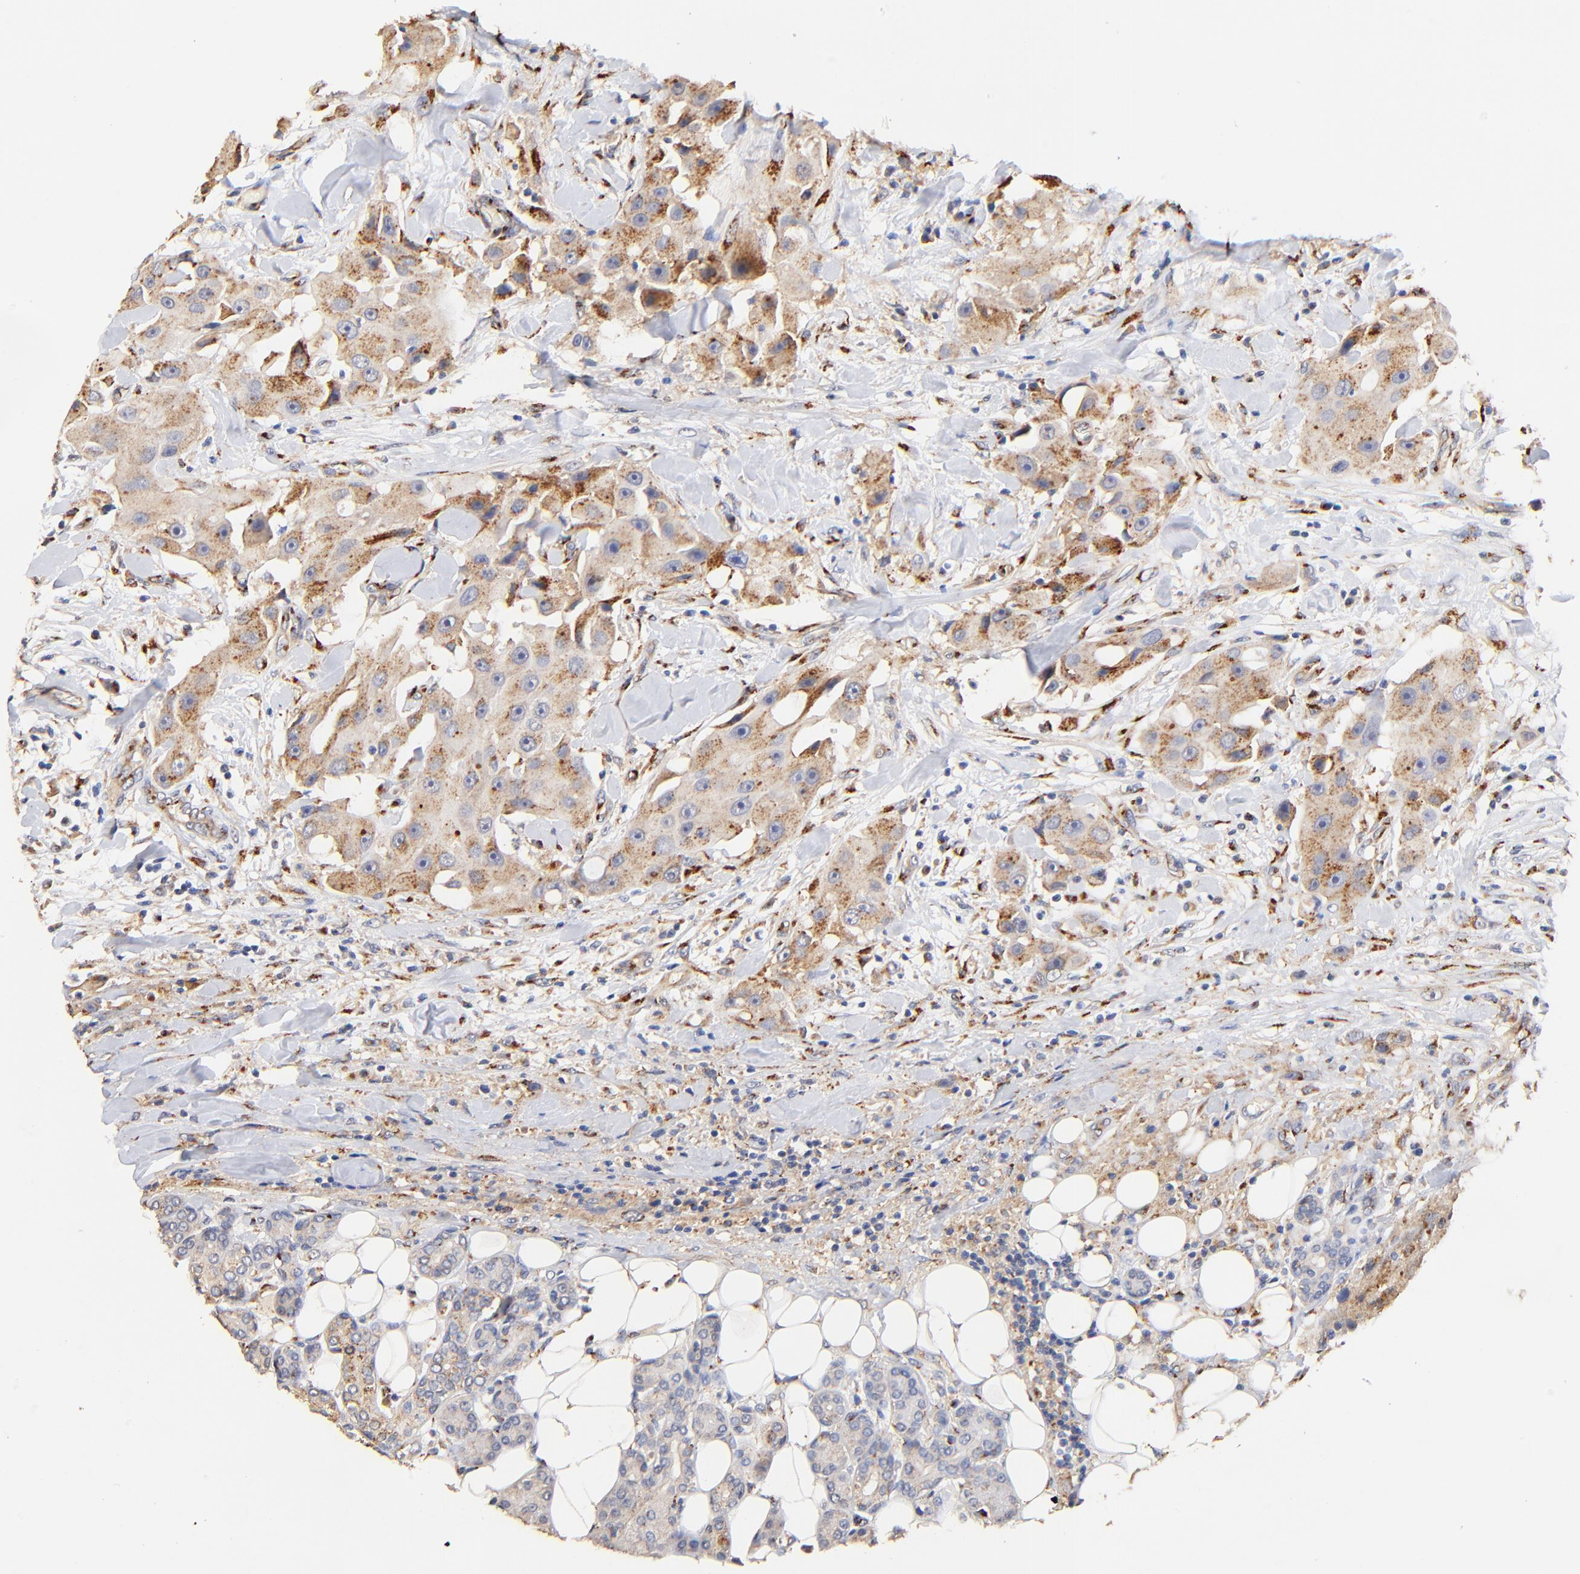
{"staining": {"intensity": "weak", "quantity": ">75%", "location": "cytoplasmic/membranous"}, "tissue": "head and neck cancer", "cell_type": "Tumor cells", "image_type": "cancer", "snomed": [{"axis": "morphology", "description": "Normal tissue, NOS"}, {"axis": "morphology", "description": "Adenocarcinoma, NOS"}, {"axis": "topography", "description": "Salivary gland"}, {"axis": "topography", "description": "Head-Neck"}], "caption": "Weak cytoplasmic/membranous protein positivity is present in about >75% of tumor cells in head and neck cancer (adenocarcinoma).", "gene": "FMNL3", "patient": {"sex": "male", "age": 80}}